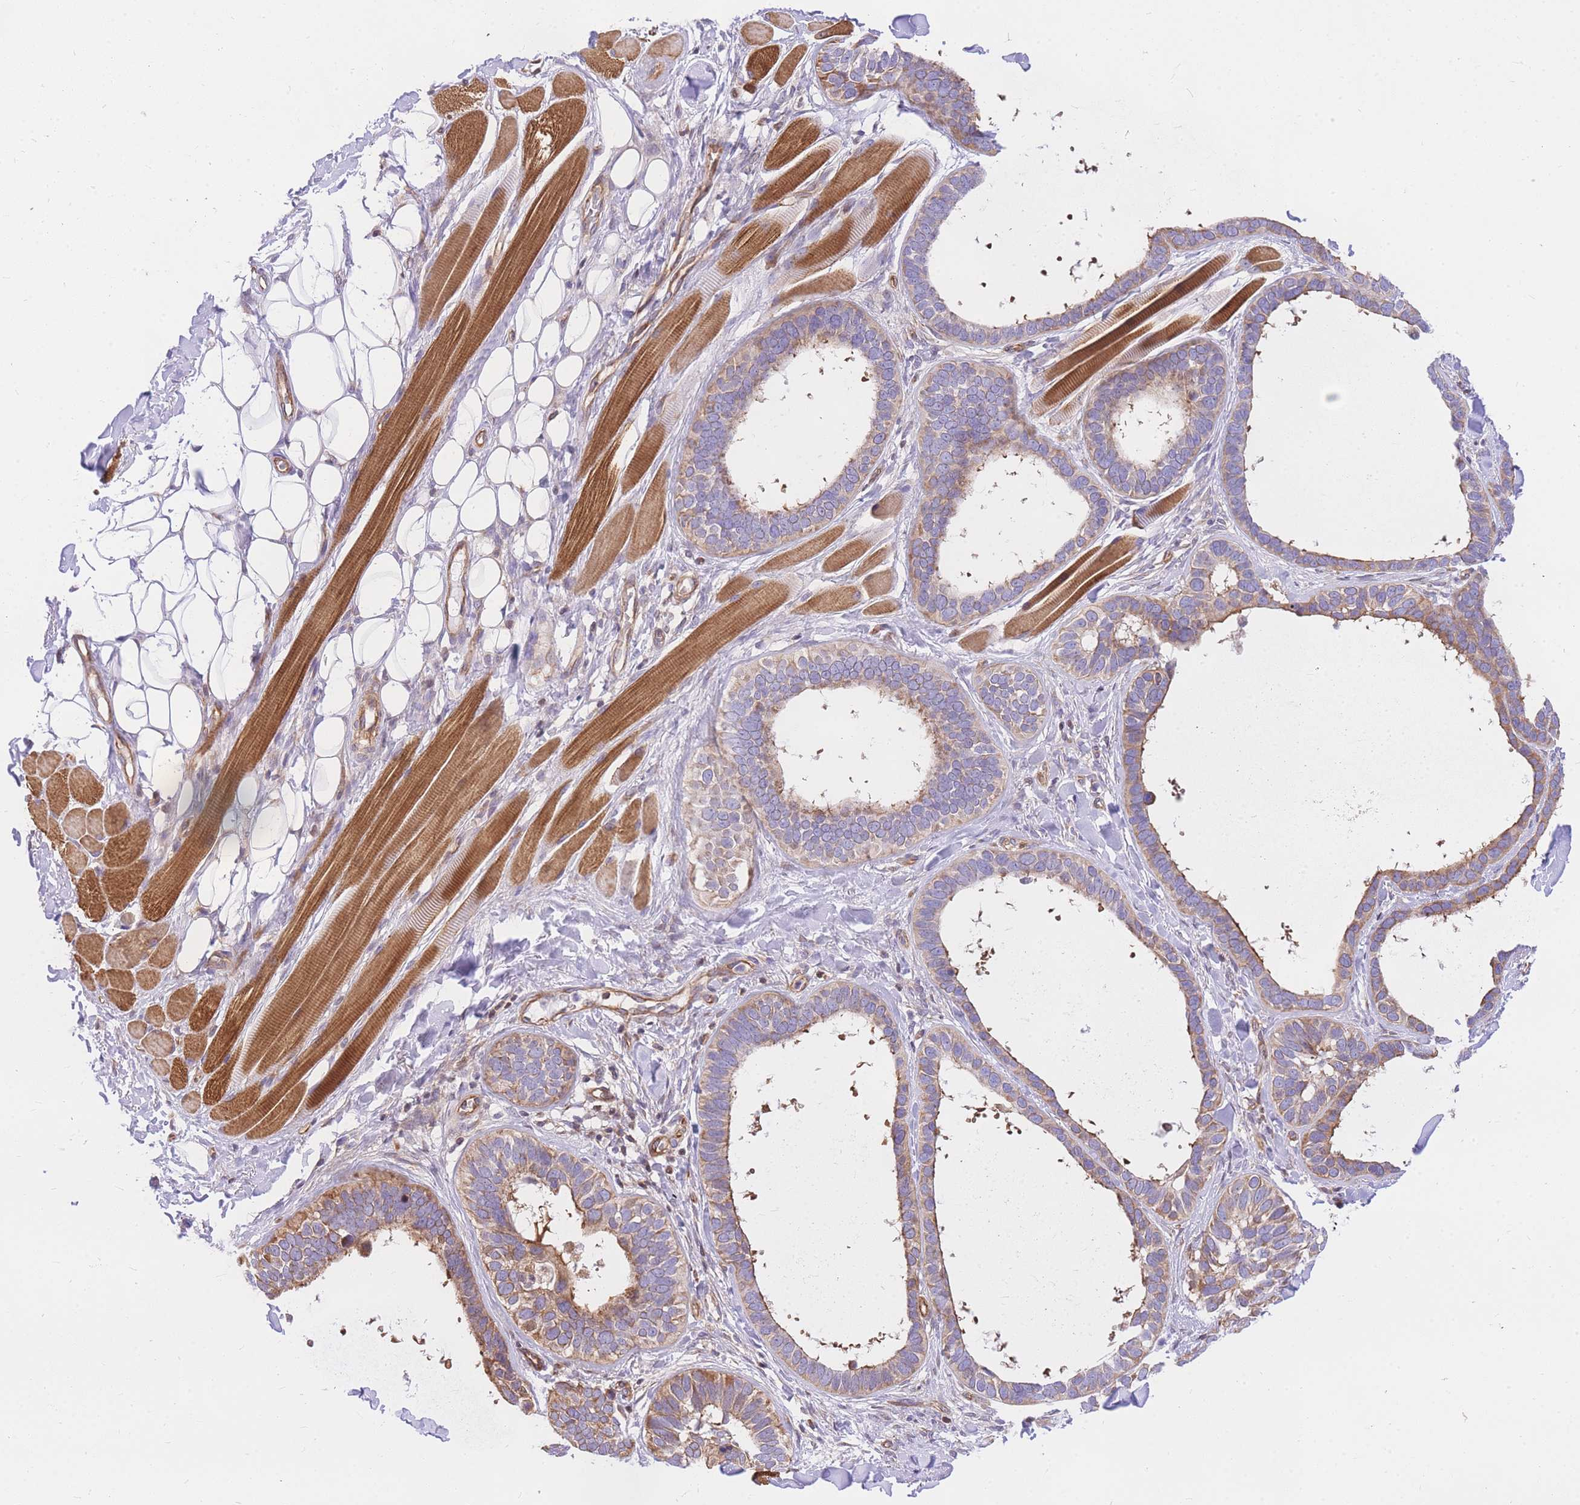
{"staining": {"intensity": "moderate", "quantity": "25%-75%", "location": "cytoplasmic/membranous"}, "tissue": "skin cancer", "cell_type": "Tumor cells", "image_type": "cancer", "snomed": [{"axis": "morphology", "description": "Basal cell carcinoma"}, {"axis": "topography", "description": "Skin"}], "caption": "Immunohistochemical staining of skin cancer reveals moderate cytoplasmic/membranous protein positivity in approximately 25%-75% of tumor cells.", "gene": "S100PBP", "patient": {"sex": "male", "age": 62}}